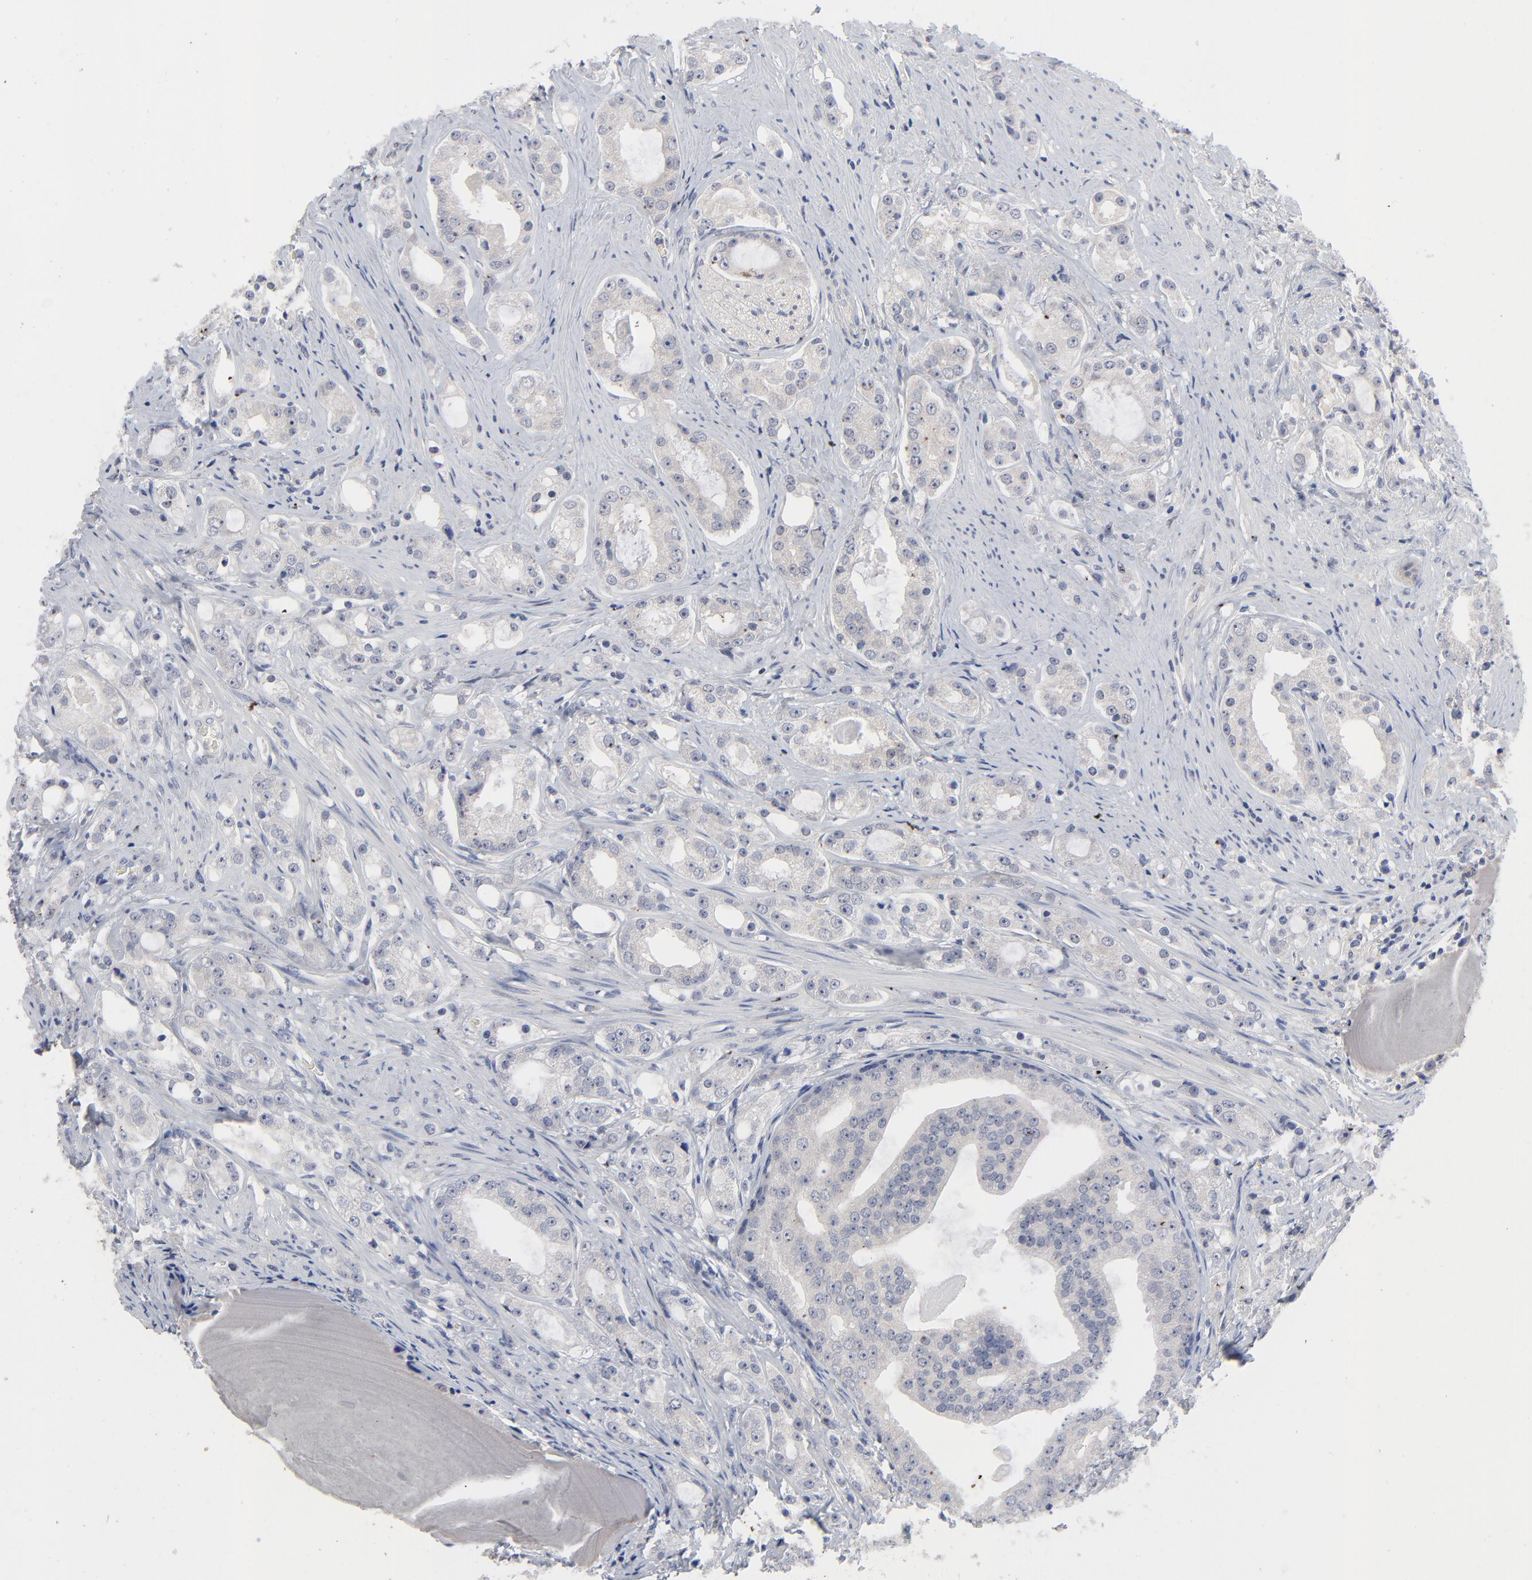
{"staining": {"intensity": "weak", "quantity": "<25%", "location": "cytoplasmic/membranous"}, "tissue": "prostate cancer", "cell_type": "Tumor cells", "image_type": "cancer", "snomed": [{"axis": "morphology", "description": "Adenocarcinoma, High grade"}, {"axis": "topography", "description": "Prostate"}], "caption": "A high-resolution photomicrograph shows IHC staining of high-grade adenocarcinoma (prostate), which shows no significant positivity in tumor cells.", "gene": "CLEC4G", "patient": {"sex": "male", "age": 68}}